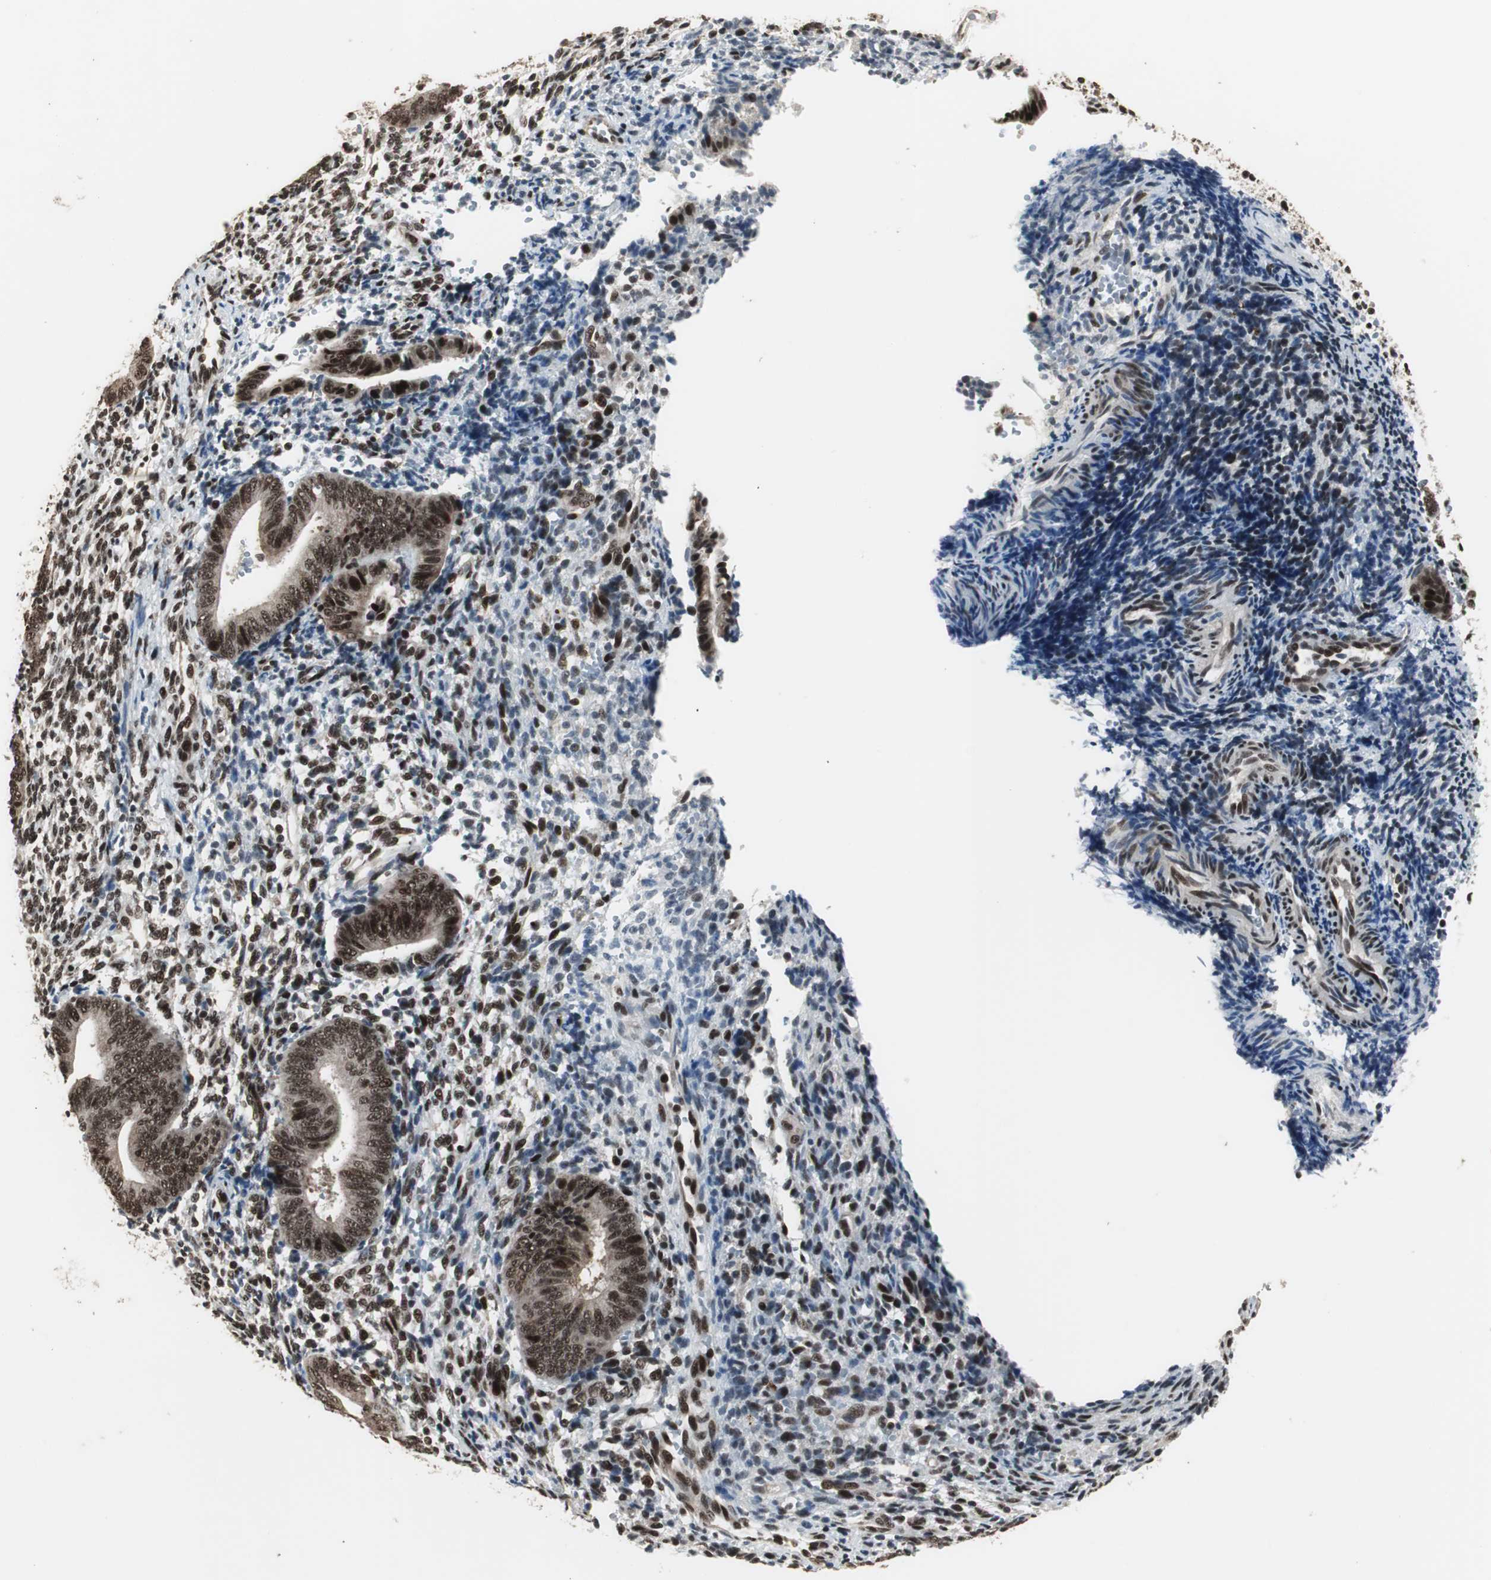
{"staining": {"intensity": "strong", "quantity": ">75%", "location": "nuclear"}, "tissue": "endometrium", "cell_type": "Cells in endometrial stroma", "image_type": "normal", "snomed": [{"axis": "morphology", "description": "Normal tissue, NOS"}, {"axis": "topography", "description": "Uterus"}, {"axis": "topography", "description": "Endometrium"}], "caption": "Immunohistochemical staining of unremarkable human endometrium displays strong nuclear protein expression in approximately >75% of cells in endometrial stroma.", "gene": "CDK9", "patient": {"sex": "female", "age": 33}}